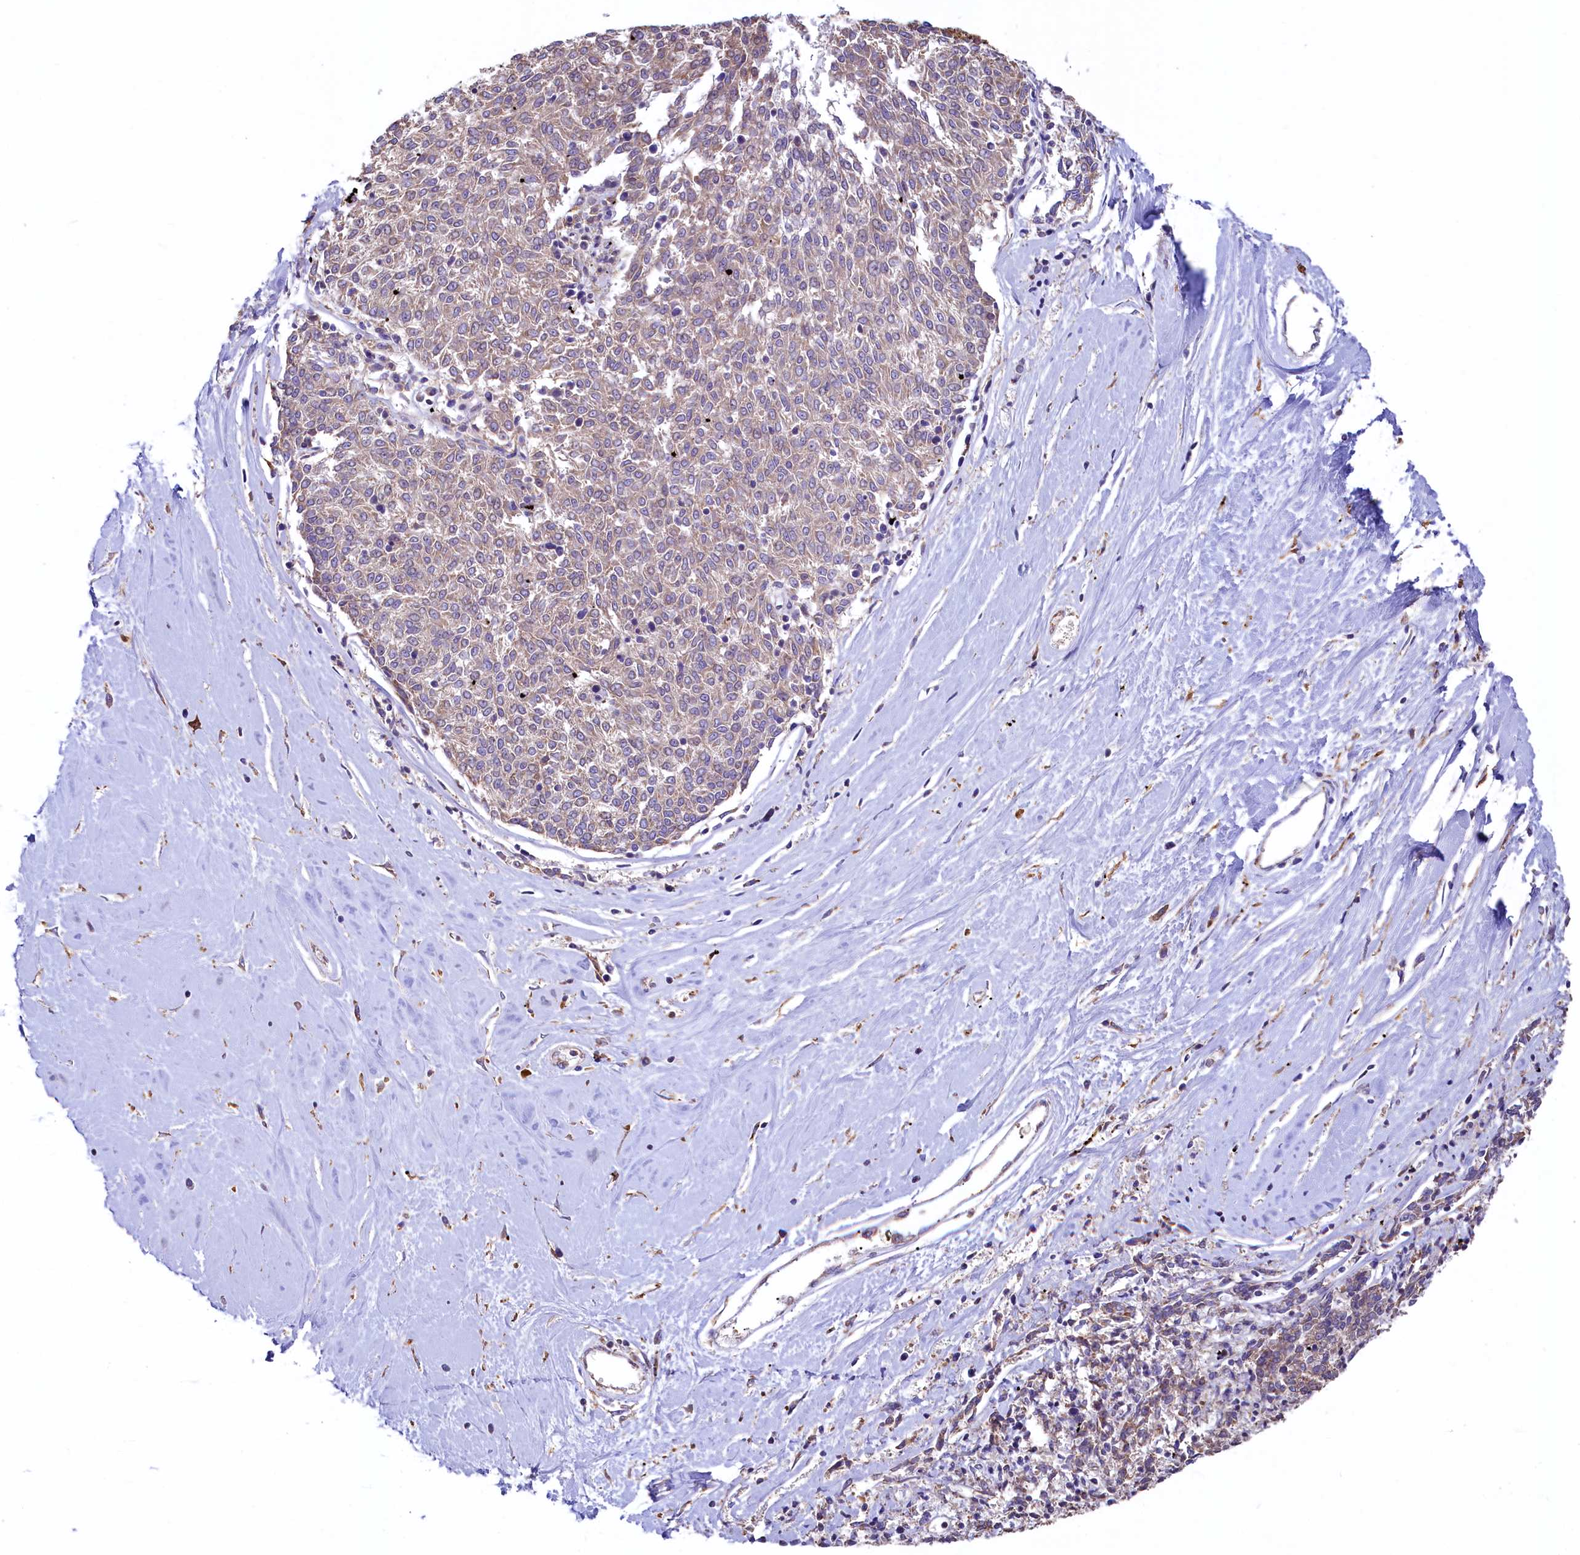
{"staining": {"intensity": "weak", "quantity": ">75%", "location": "cytoplasmic/membranous"}, "tissue": "melanoma", "cell_type": "Tumor cells", "image_type": "cancer", "snomed": [{"axis": "morphology", "description": "Malignant melanoma, NOS"}, {"axis": "topography", "description": "Skin"}], "caption": "Immunohistochemistry of human malignant melanoma displays low levels of weak cytoplasmic/membranous staining in about >75% of tumor cells. The staining was performed using DAB (3,3'-diaminobenzidine) to visualize the protein expression in brown, while the nuclei were stained in blue with hematoxylin (Magnification: 20x).", "gene": "HPS6", "patient": {"sex": "female", "age": 72}}